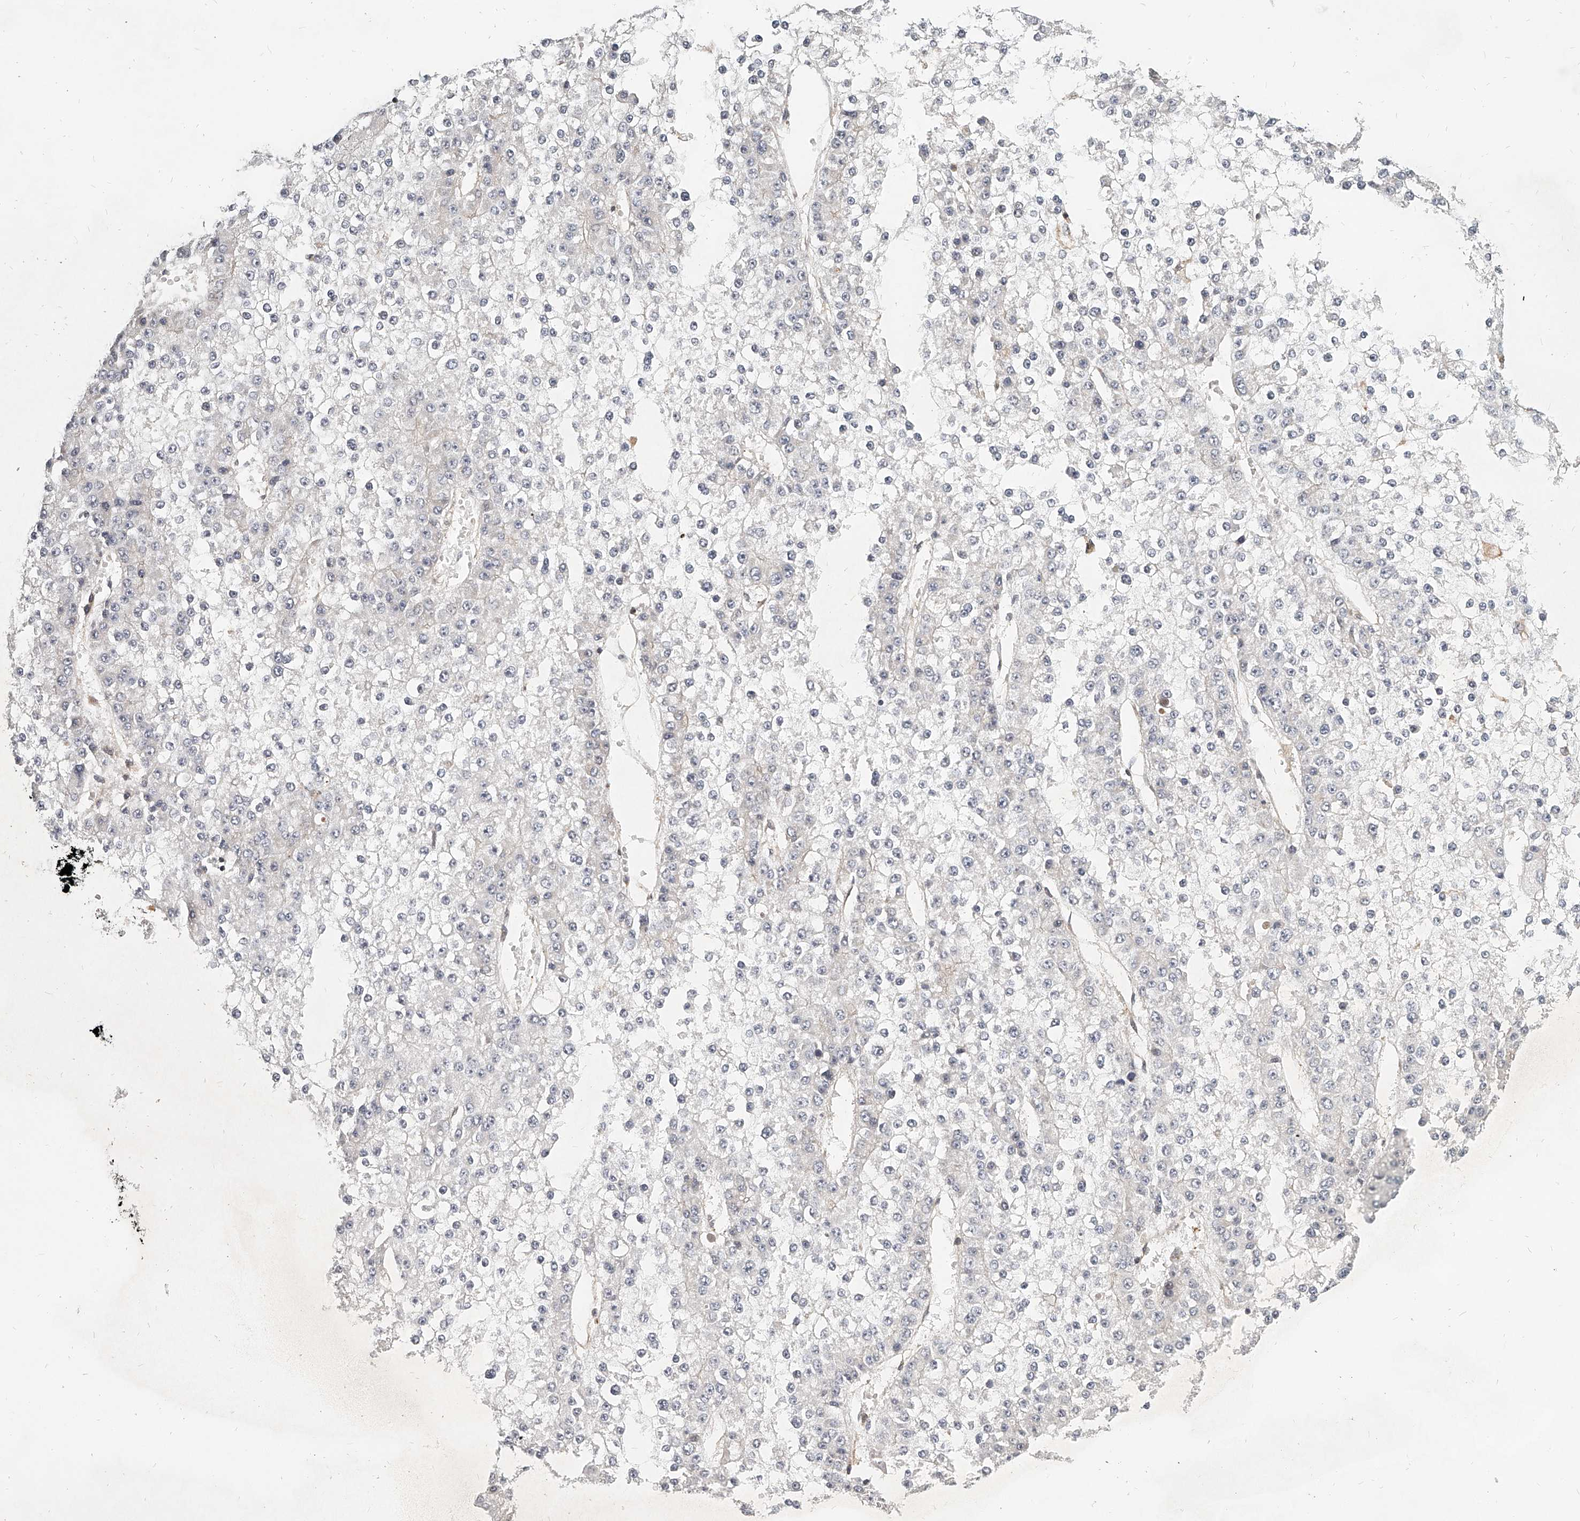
{"staining": {"intensity": "negative", "quantity": "none", "location": "none"}, "tissue": "liver cancer", "cell_type": "Tumor cells", "image_type": "cancer", "snomed": [{"axis": "morphology", "description": "Carcinoma, Hepatocellular, NOS"}, {"axis": "topography", "description": "Liver"}], "caption": "DAB immunohistochemical staining of liver hepatocellular carcinoma exhibits no significant expression in tumor cells.", "gene": "SLC37A1", "patient": {"sex": "female", "age": 73}}